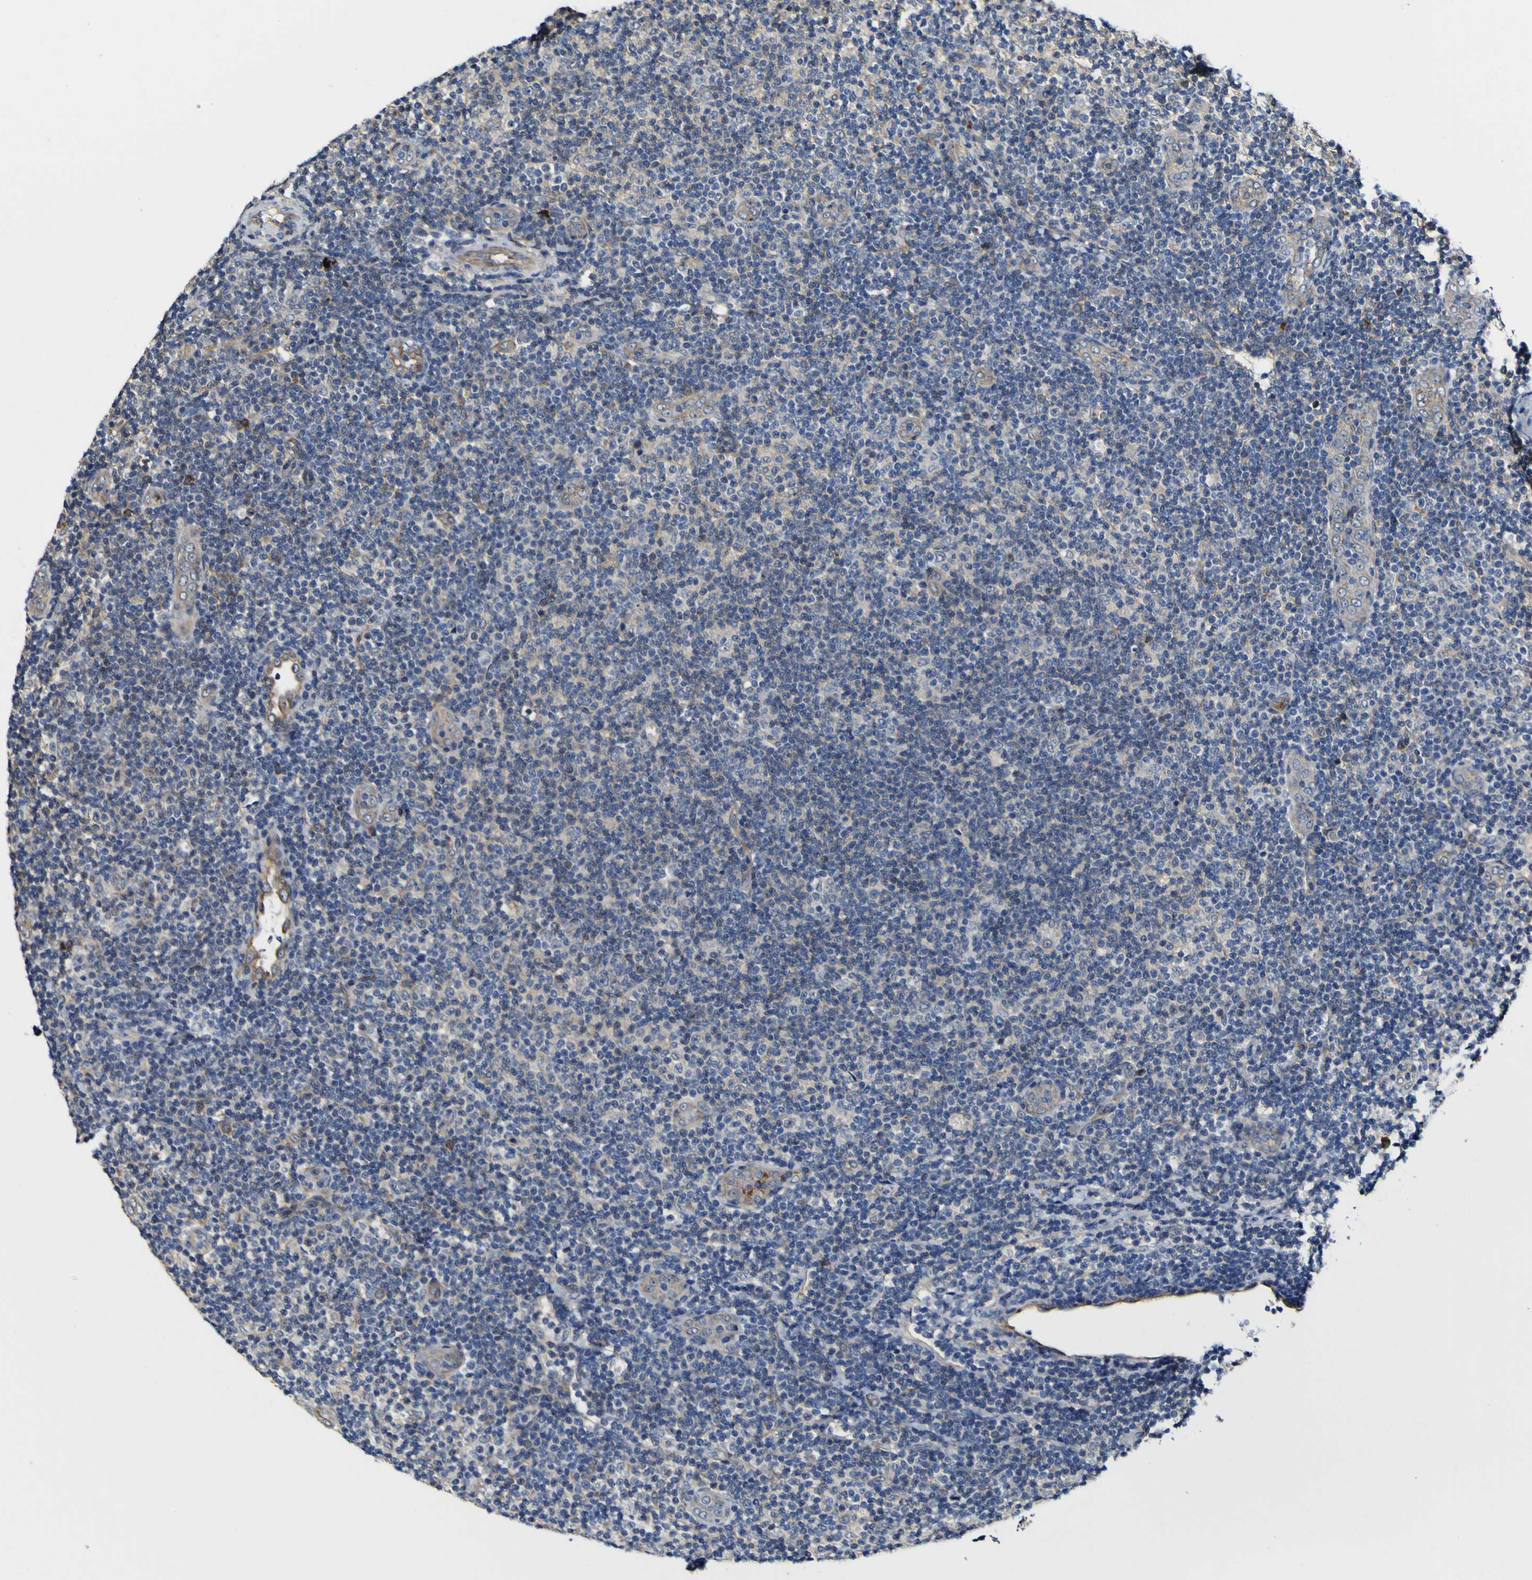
{"staining": {"intensity": "negative", "quantity": "none", "location": "none"}, "tissue": "lymphoma", "cell_type": "Tumor cells", "image_type": "cancer", "snomed": [{"axis": "morphology", "description": "Malignant lymphoma, non-Hodgkin's type, Low grade"}, {"axis": "topography", "description": "Lymph node"}], "caption": "This is a micrograph of immunohistochemistry staining of malignant lymphoma, non-Hodgkin's type (low-grade), which shows no staining in tumor cells.", "gene": "CCL2", "patient": {"sex": "male", "age": 83}}